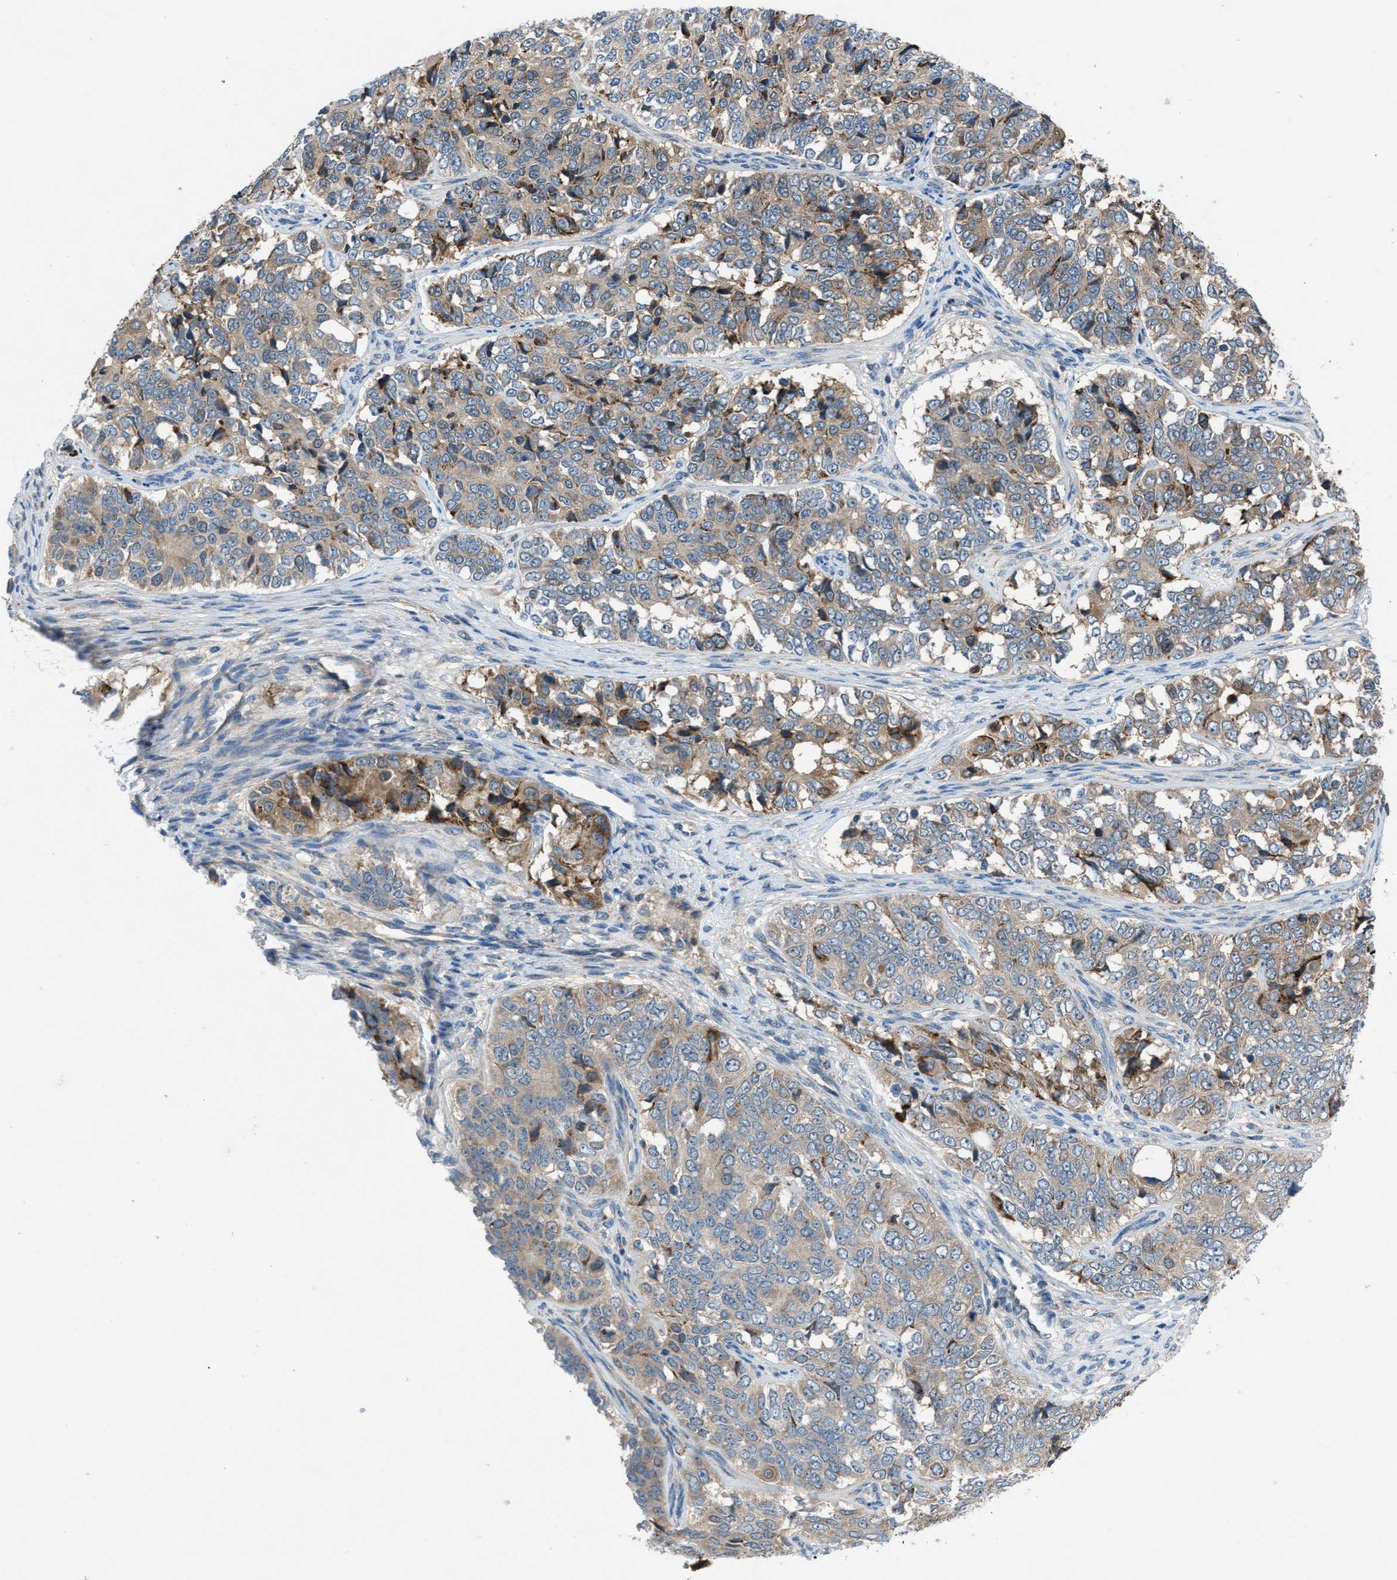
{"staining": {"intensity": "moderate", "quantity": "25%-75%", "location": "cytoplasmic/membranous"}, "tissue": "ovarian cancer", "cell_type": "Tumor cells", "image_type": "cancer", "snomed": [{"axis": "morphology", "description": "Carcinoma, endometroid"}, {"axis": "topography", "description": "Ovary"}], "caption": "An immunohistochemistry histopathology image of tumor tissue is shown. Protein staining in brown highlights moderate cytoplasmic/membranous positivity in ovarian cancer (endometroid carcinoma) within tumor cells.", "gene": "MAP3K20", "patient": {"sex": "female", "age": 51}}